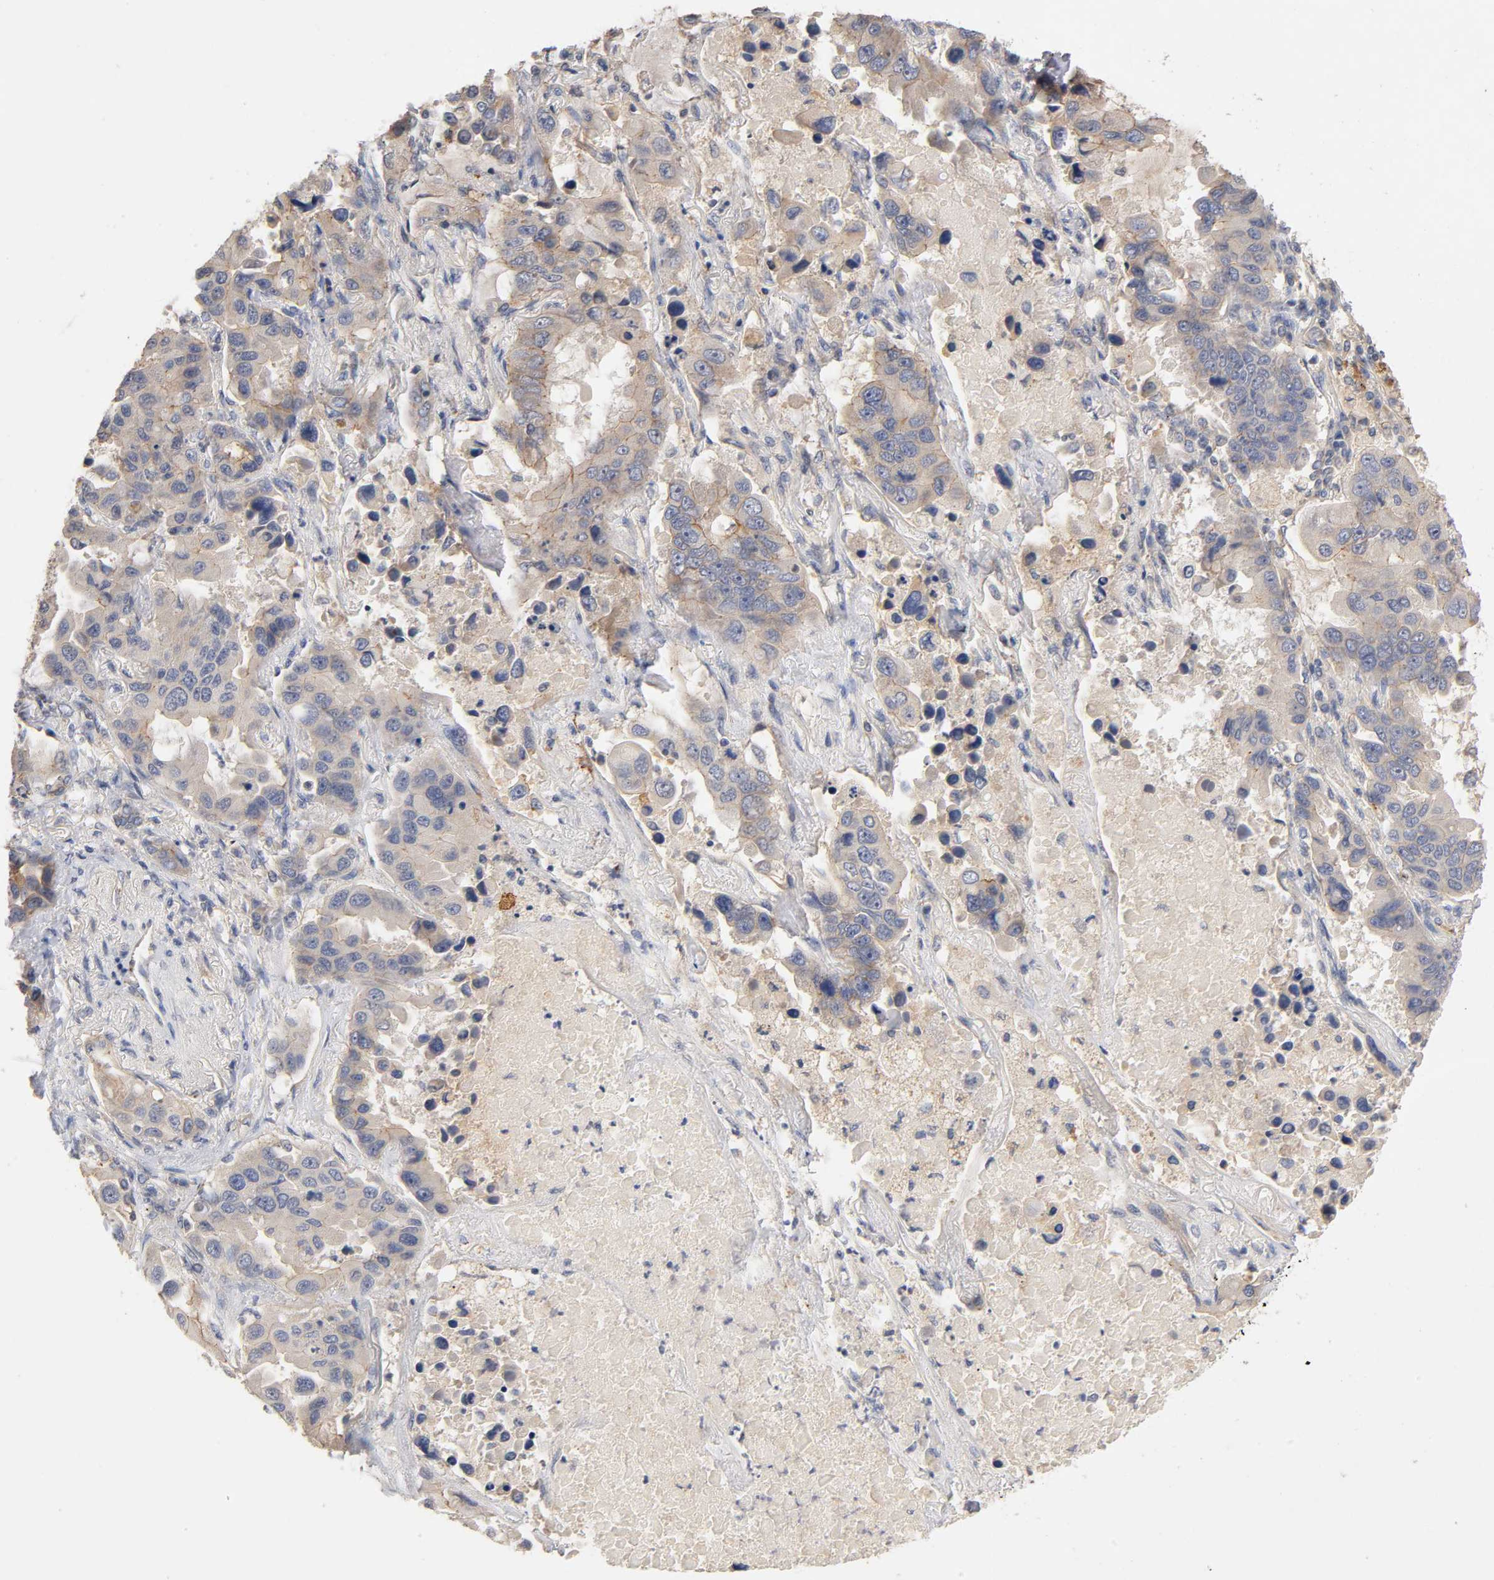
{"staining": {"intensity": "moderate", "quantity": ">75%", "location": "cytoplasmic/membranous"}, "tissue": "lung cancer", "cell_type": "Tumor cells", "image_type": "cancer", "snomed": [{"axis": "morphology", "description": "Adenocarcinoma, NOS"}, {"axis": "topography", "description": "Lung"}], "caption": "DAB immunohistochemical staining of lung cancer exhibits moderate cytoplasmic/membranous protein staining in approximately >75% of tumor cells. The staining was performed using DAB, with brown indicating positive protein expression. Nuclei are stained blue with hematoxylin.", "gene": "PDZD11", "patient": {"sex": "male", "age": 64}}